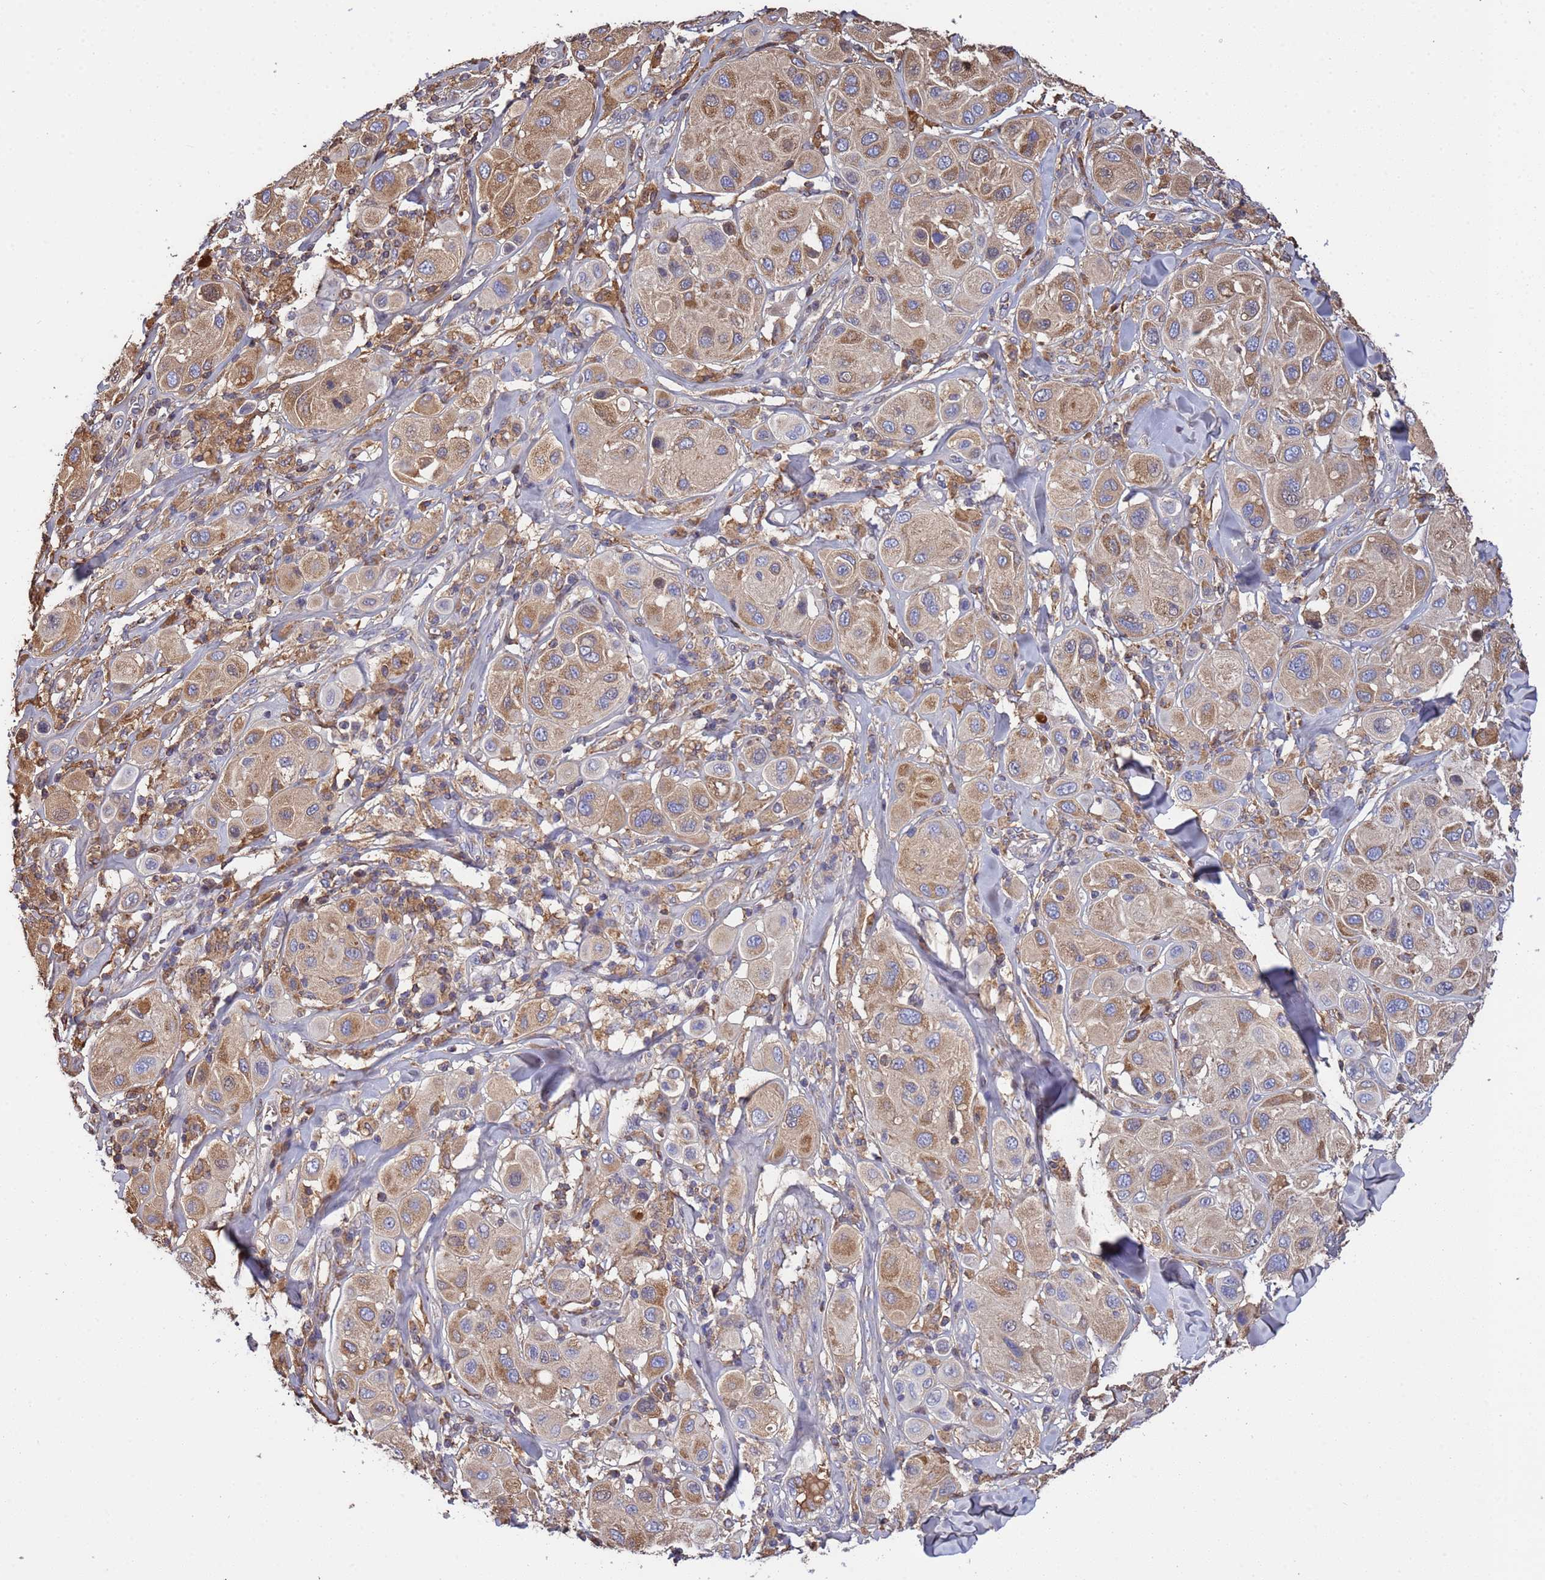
{"staining": {"intensity": "moderate", "quantity": "25%-75%", "location": "cytoplasmic/membranous"}, "tissue": "melanoma", "cell_type": "Tumor cells", "image_type": "cancer", "snomed": [{"axis": "morphology", "description": "Malignant melanoma, Metastatic site"}, {"axis": "topography", "description": "Skin"}], "caption": "An IHC histopathology image of tumor tissue is shown. Protein staining in brown highlights moderate cytoplasmic/membranous positivity in malignant melanoma (metastatic site) within tumor cells.", "gene": "GLUD1", "patient": {"sex": "male", "age": 41}}